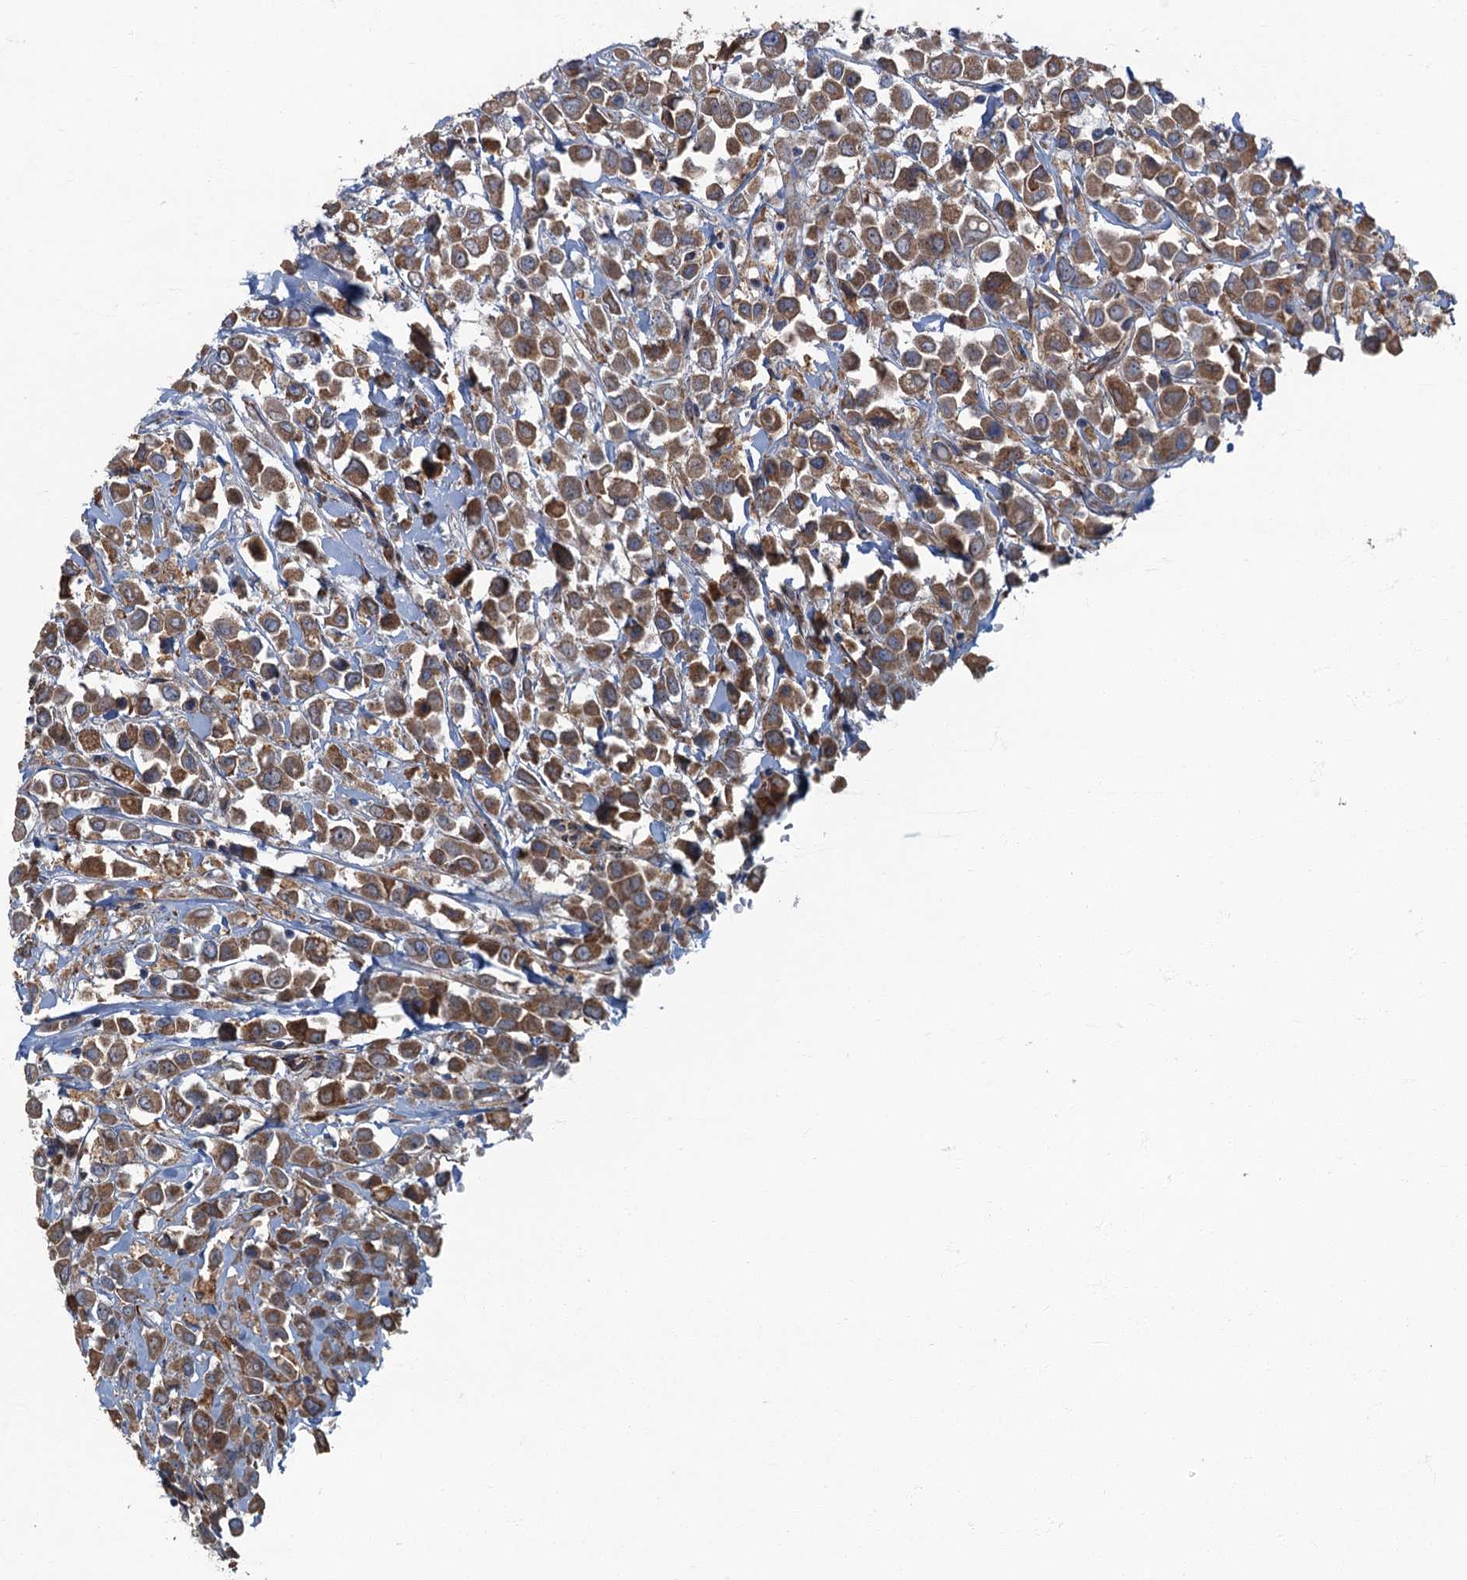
{"staining": {"intensity": "moderate", "quantity": ">75%", "location": "cytoplasmic/membranous"}, "tissue": "breast cancer", "cell_type": "Tumor cells", "image_type": "cancer", "snomed": [{"axis": "morphology", "description": "Duct carcinoma"}, {"axis": "topography", "description": "Breast"}], "caption": "A brown stain shows moderate cytoplasmic/membranous expression of a protein in breast cancer (intraductal carcinoma) tumor cells.", "gene": "SPDYC", "patient": {"sex": "female", "age": 61}}